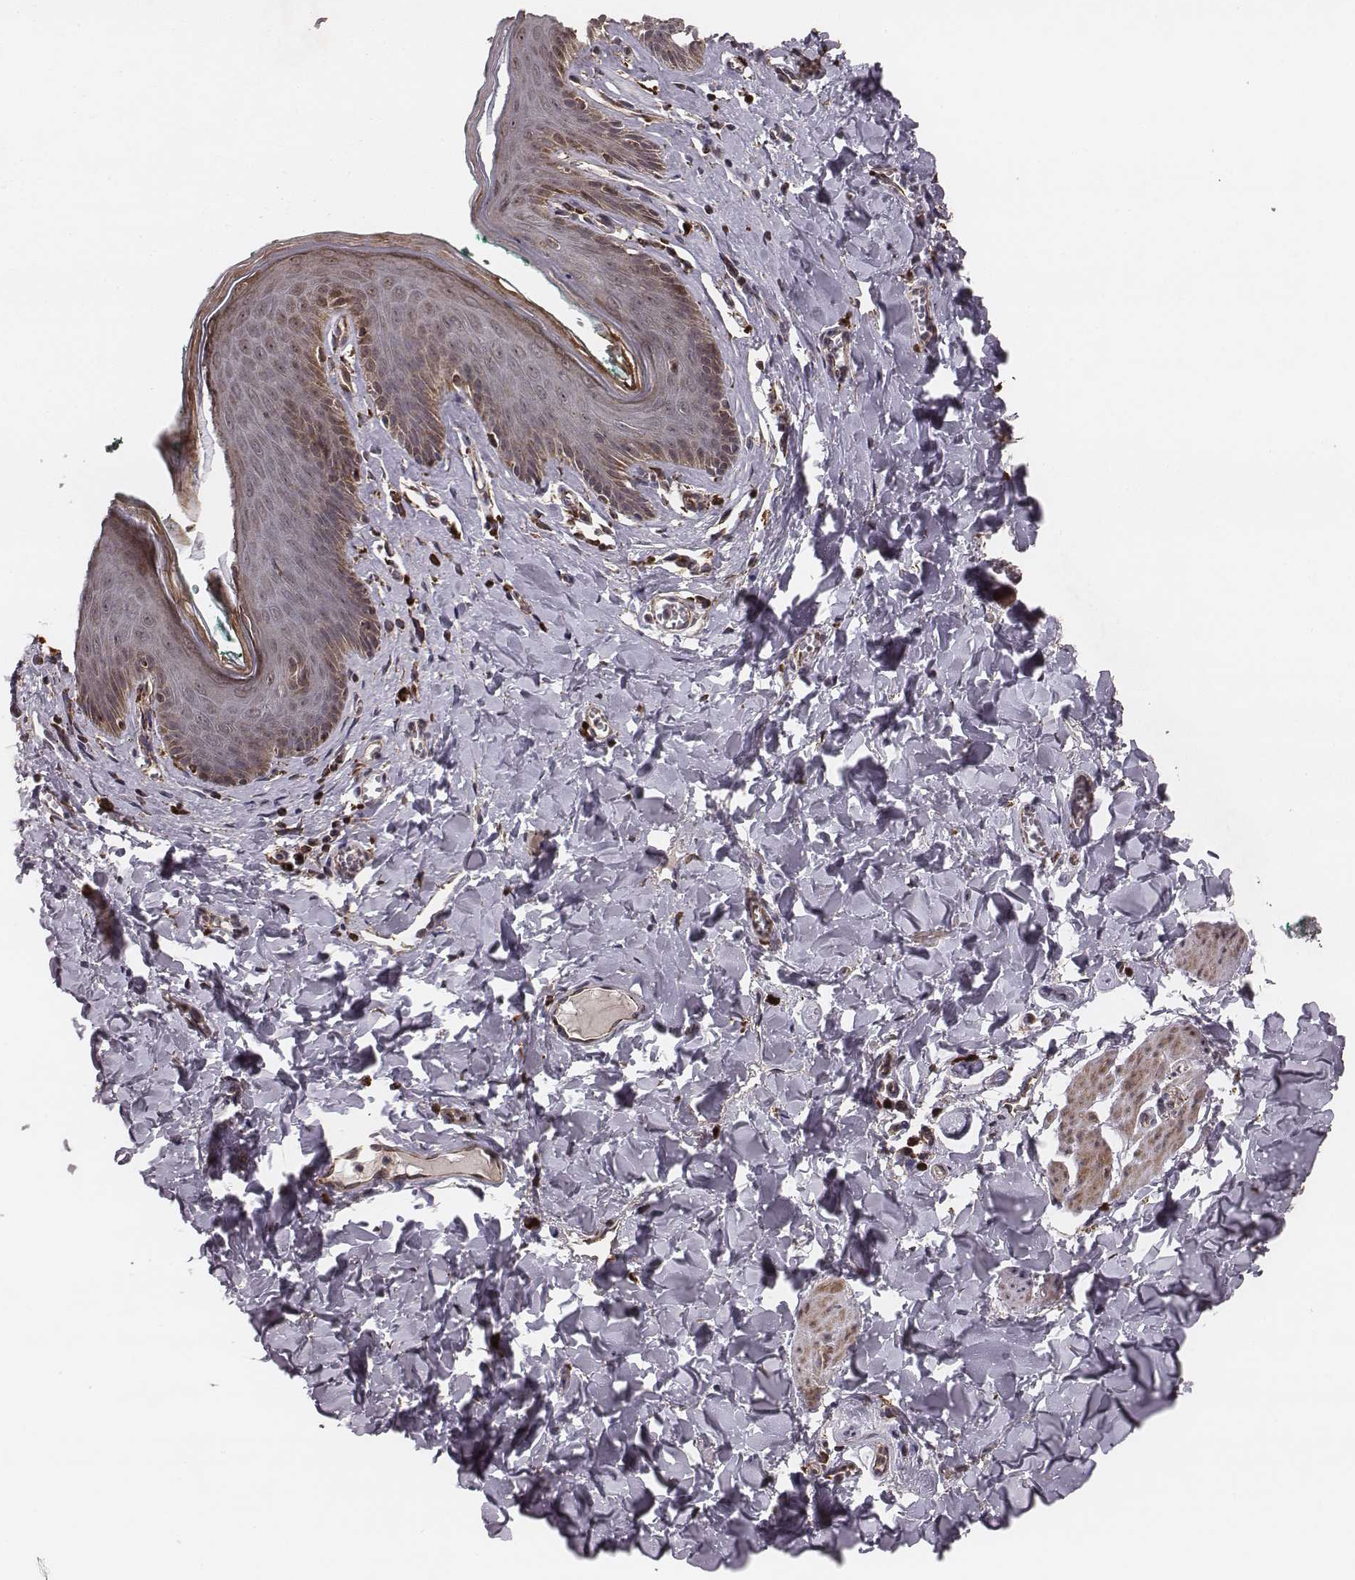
{"staining": {"intensity": "moderate", "quantity": "25%-75%", "location": "cytoplasmic/membranous"}, "tissue": "skin", "cell_type": "Epidermal cells", "image_type": "normal", "snomed": [{"axis": "morphology", "description": "Normal tissue, NOS"}, {"axis": "topography", "description": "Vulva"}, {"axis": "topography", "description": "Peripheral nerve tissue"}], "caption": "An image of human skin stained for a protein demonstrates moderate cytoplasmic/membranous brown staining in epidermal cells.", "gene": "ZDHHC21", "patient": {"sex": "female", "age": 66}}